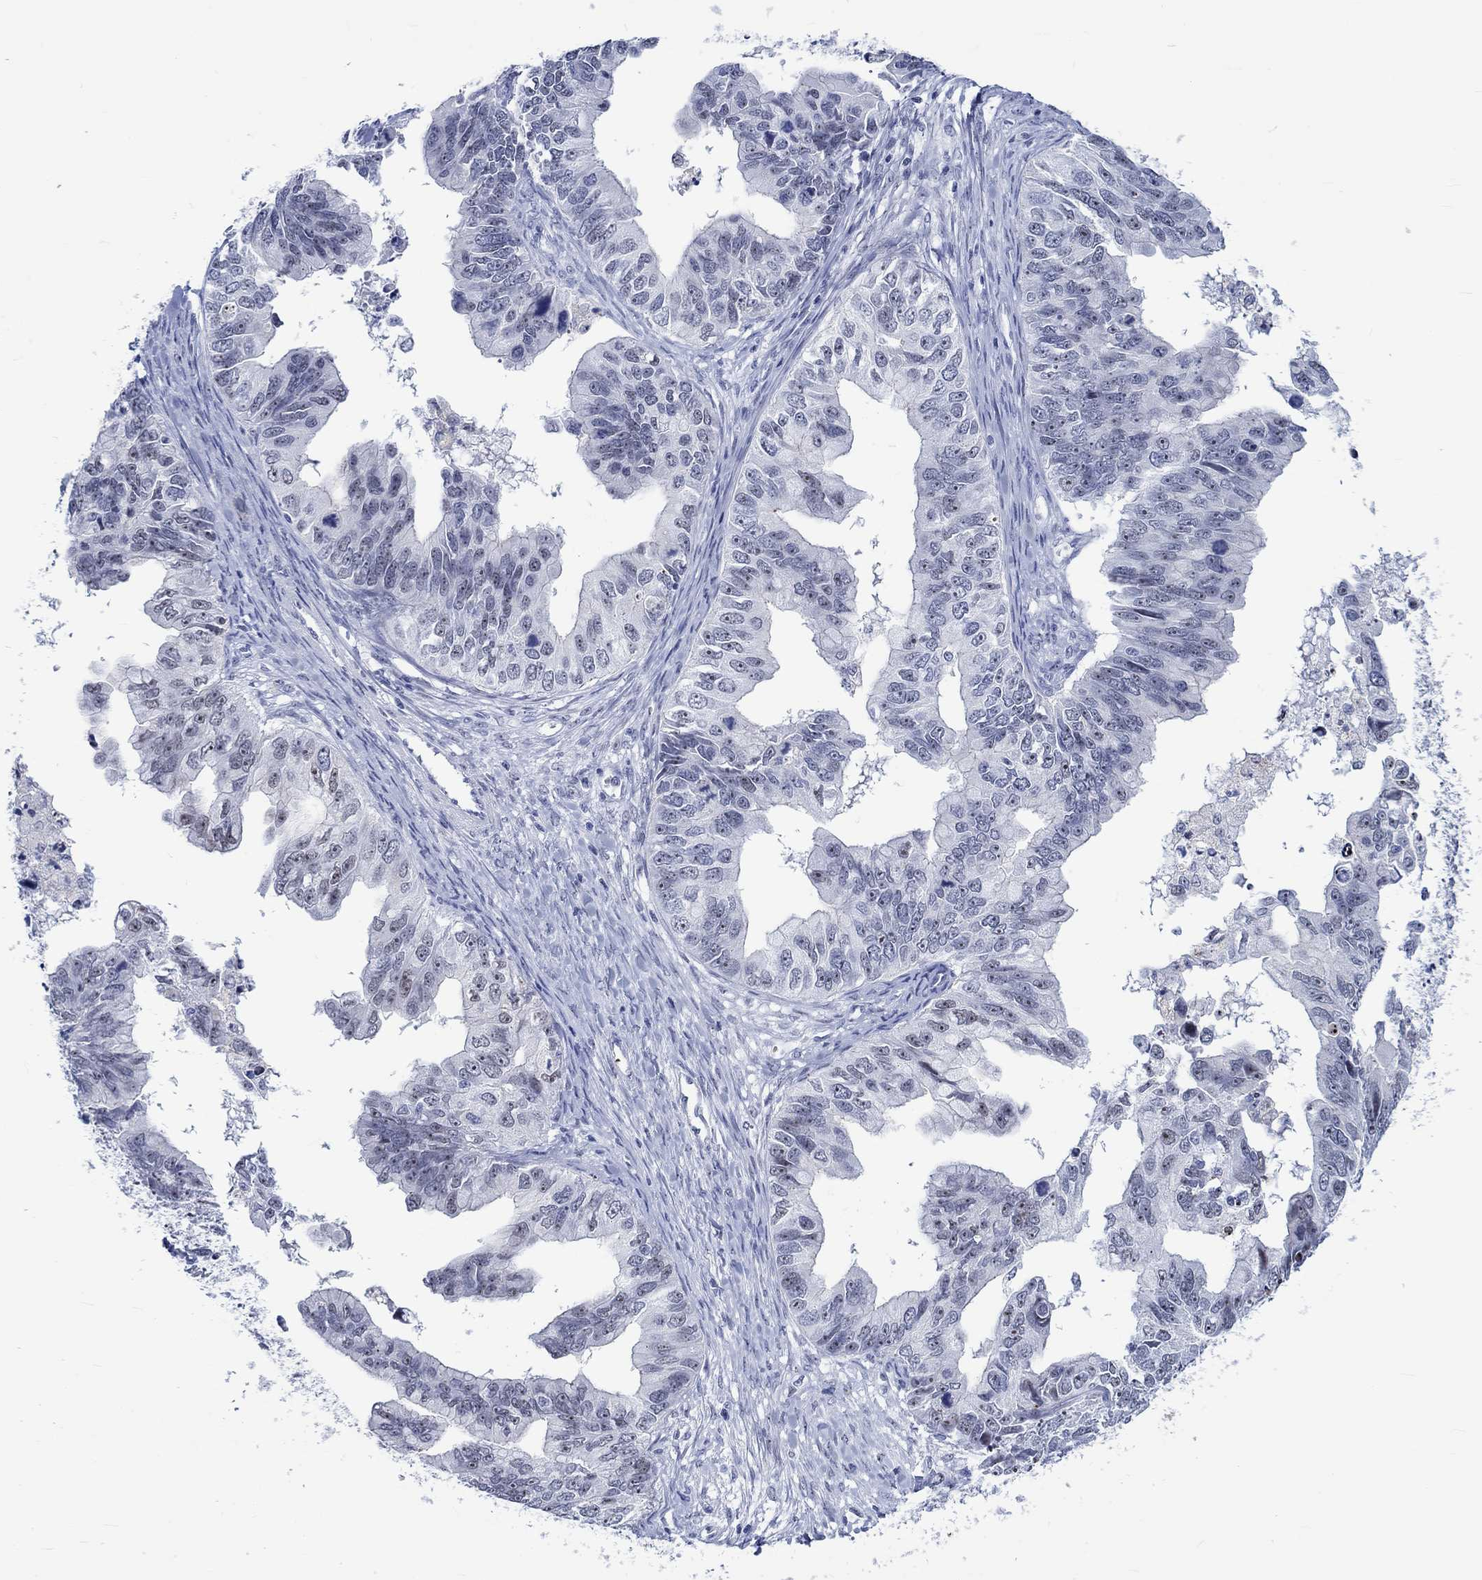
{"staining": {"intensity": "moderate", "quantity": "<25%", "location": "nuclear"}, "tissue": "ovarian cancer", "cell_type": "Tumor cells", "image_type": "cancer", "snomed": [{"axis": "morphology", "description": "Cystadenocarcinoma, mucinous, NOS"}, {"axis": "topography", "description": "Ovary"}], "caption": "Immunohistochemistry (IHC) staining of mucinous cystadenocarcinoma (ovarian), which demonstrates low levels of moderate nuclear expression in about <25% of tumor cells indicating moderate nuclear protein positivity. The staining was performed using DAB (brown) for protein detection and nuclei were counterstained in hematoxylin (blue).", "gene": "ZNF446", "patient": {"sex": "female", "age": 76}}